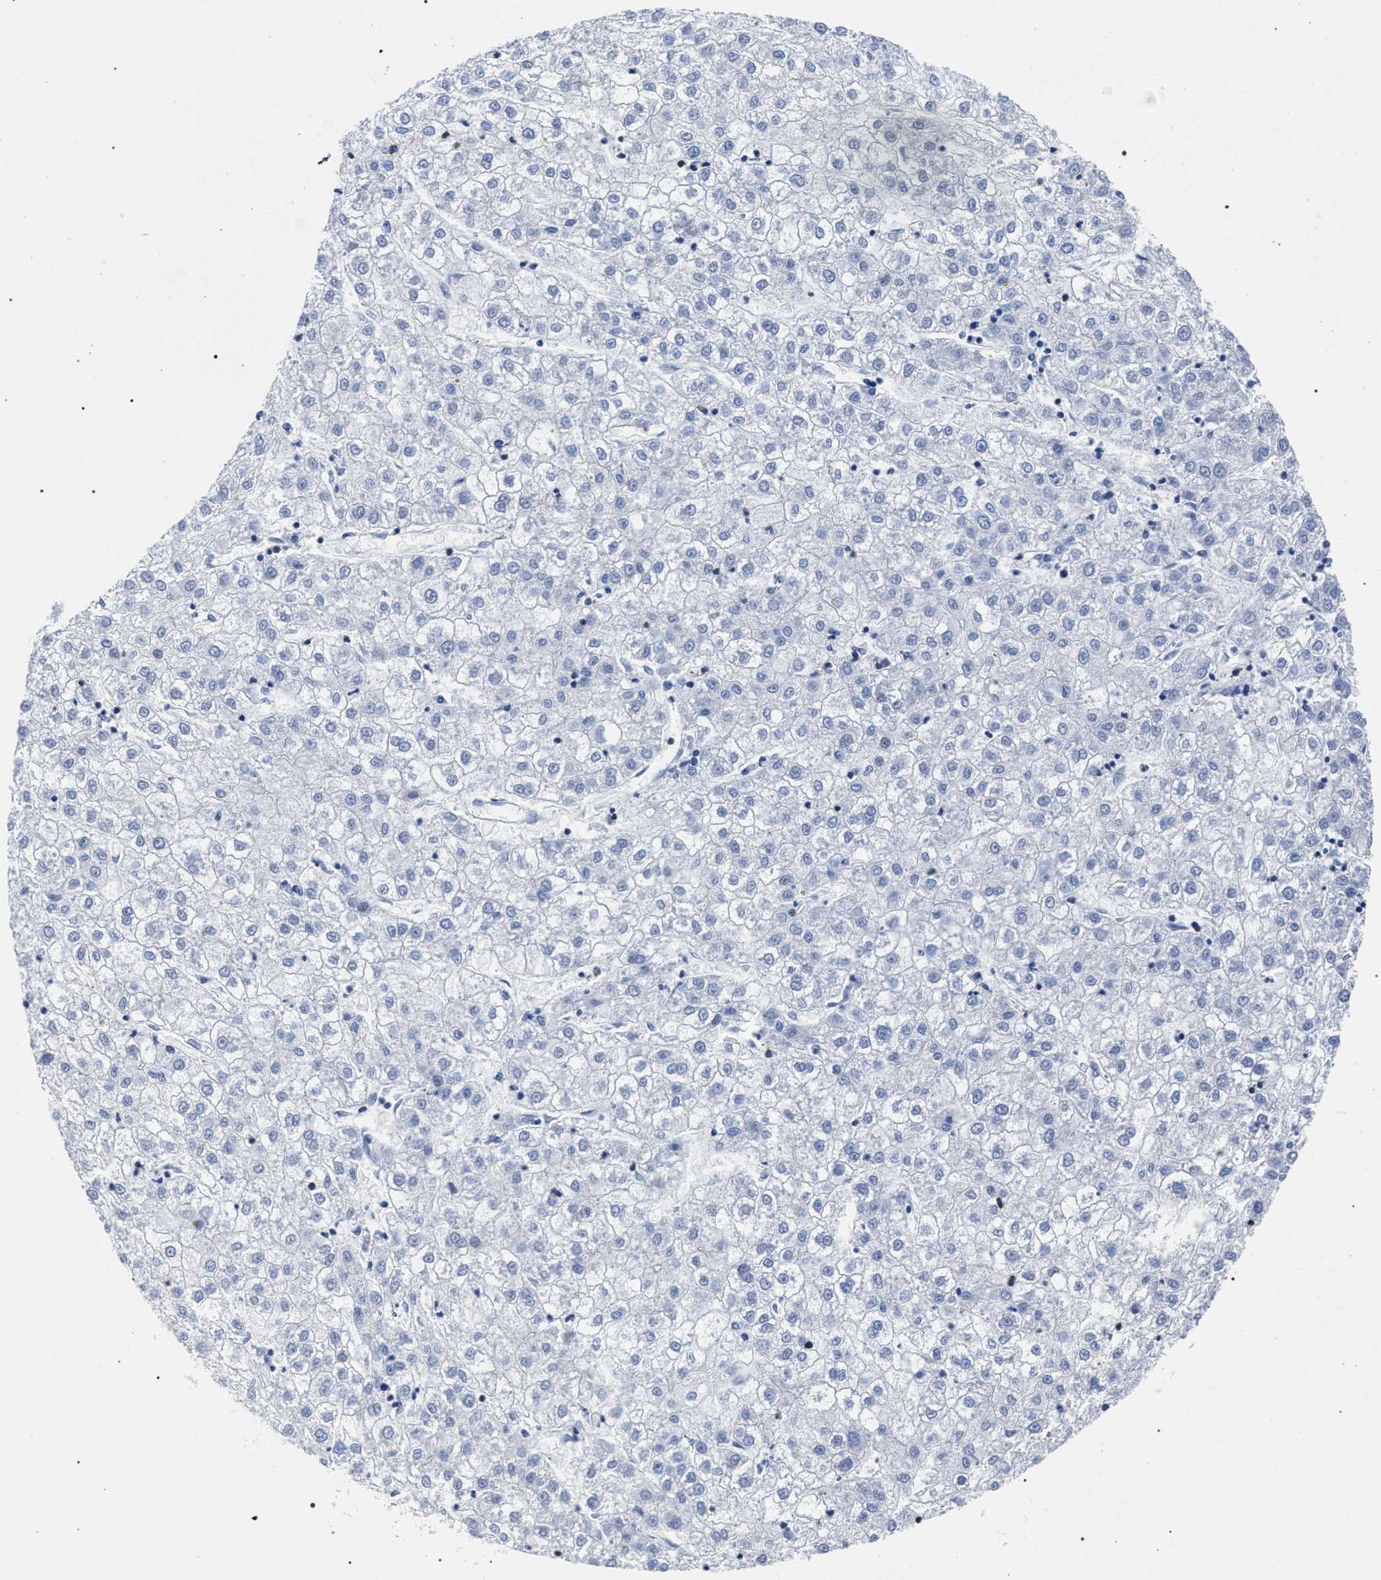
{"staining": {"intensity": "negative", "quantity": "none", "location": "none"}, "tissue": "liver cancer", "cell_type": "Tumor cells", "image_type": "cancer", "snomed": [{"axis": "morphology", "description": "Carcinoma, Hepatocellular, NOS"}, {"axis": "topography", "description": "Liver"}], "caption": "The immunohistochemistry (IHC) micrograph has no significant expression in tumor cells of liver cancer (hepatocellular carcinoma) tissue. (Brightfield microscopy of DAB (3,3'-diaminobenzidine) immunohistochemistry at high magnification).", "gene": "KLRK1", "patient": {"sex": "male", "age": 72}}